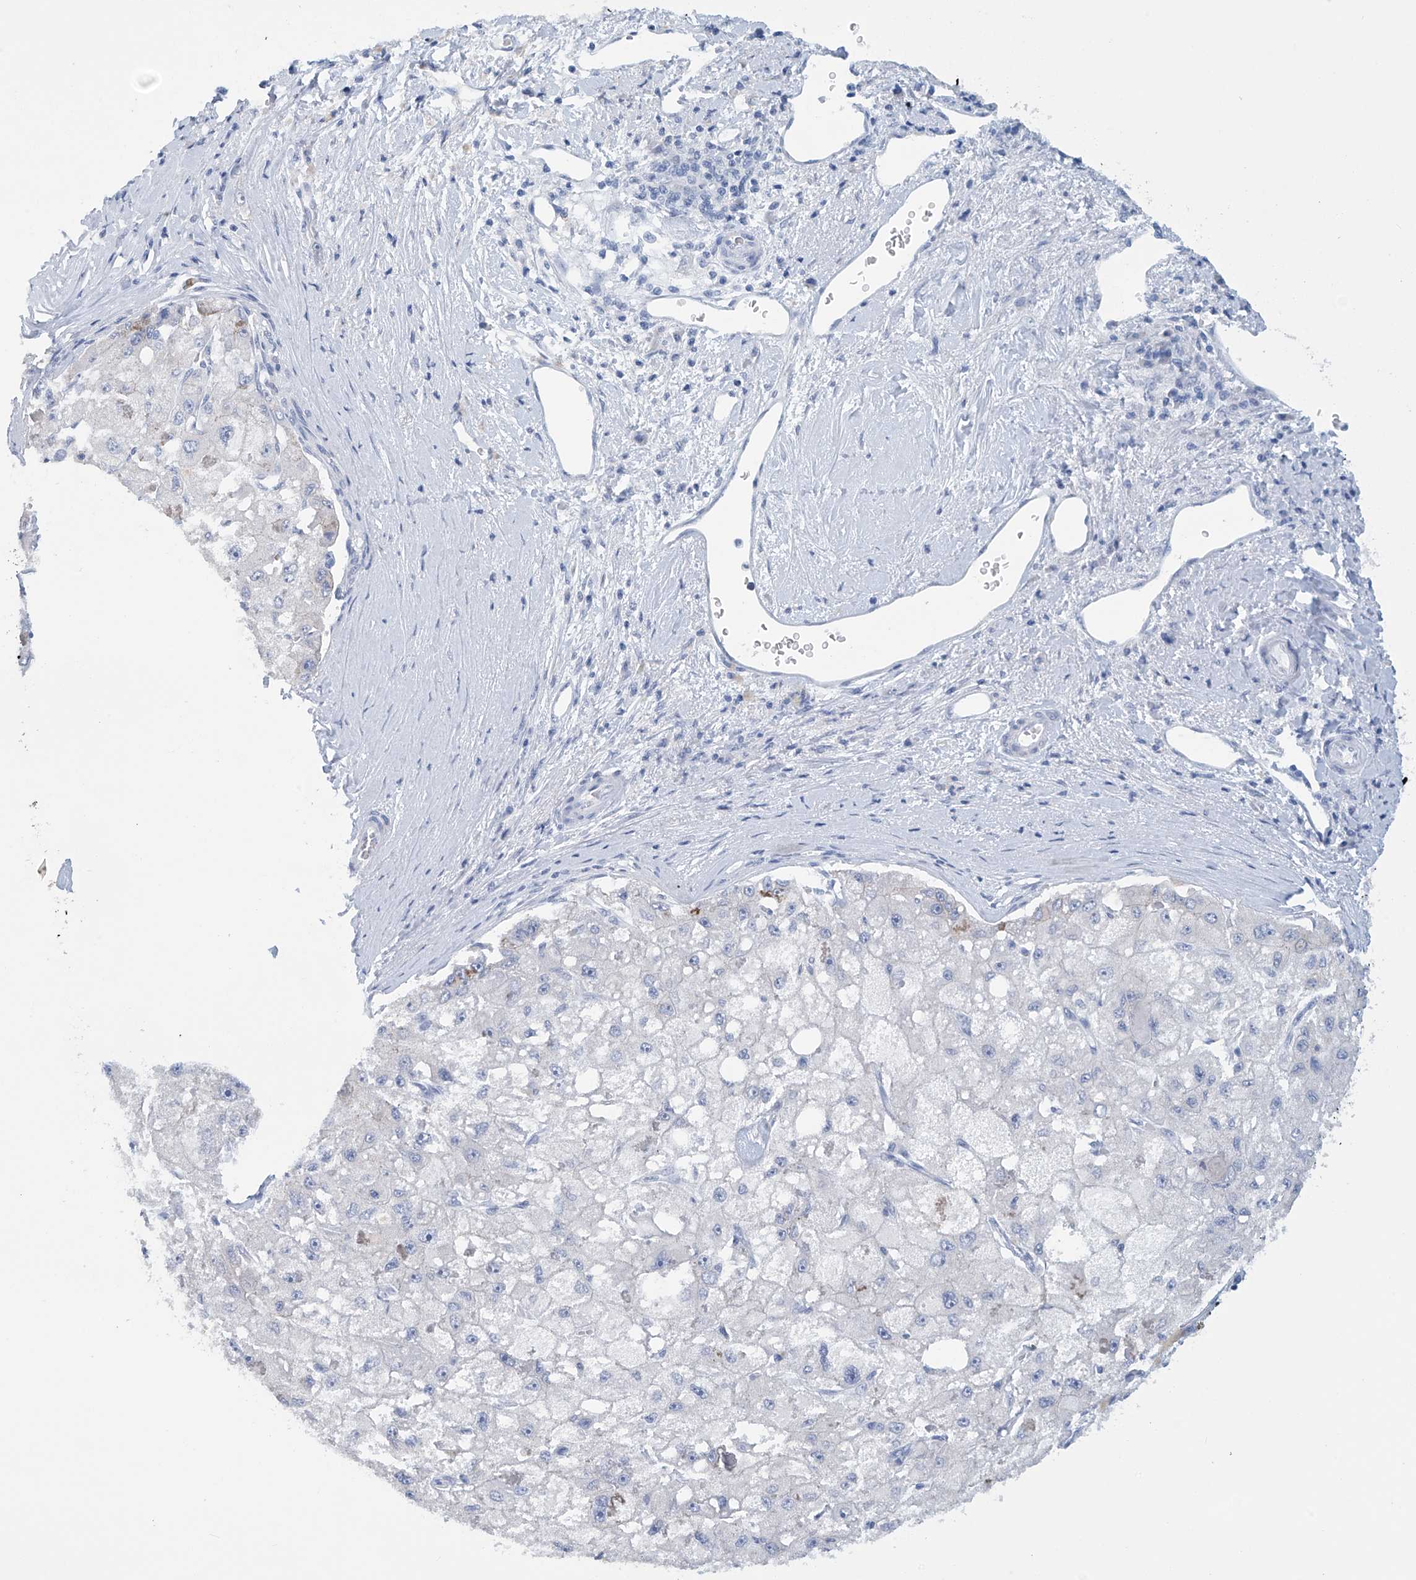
{"staining": {"intensity": "negative", "quantity": "none", "location": "none"}, "tissue": "liver cancer", "cell_type": "Tumor cells", "image_type": "cancer", "snomed": [{"axis": "morphology", "description": "Carcinoma, Hepatocellular, NOS"}, {"axis": "topography", "description": "Liver"}], "caption": "DAB immunohistochemical staining of human liver cancer displays no significant staining in tumor cells.", "gene": "DSP", "patient": {"sex": "male", "age": 80}}